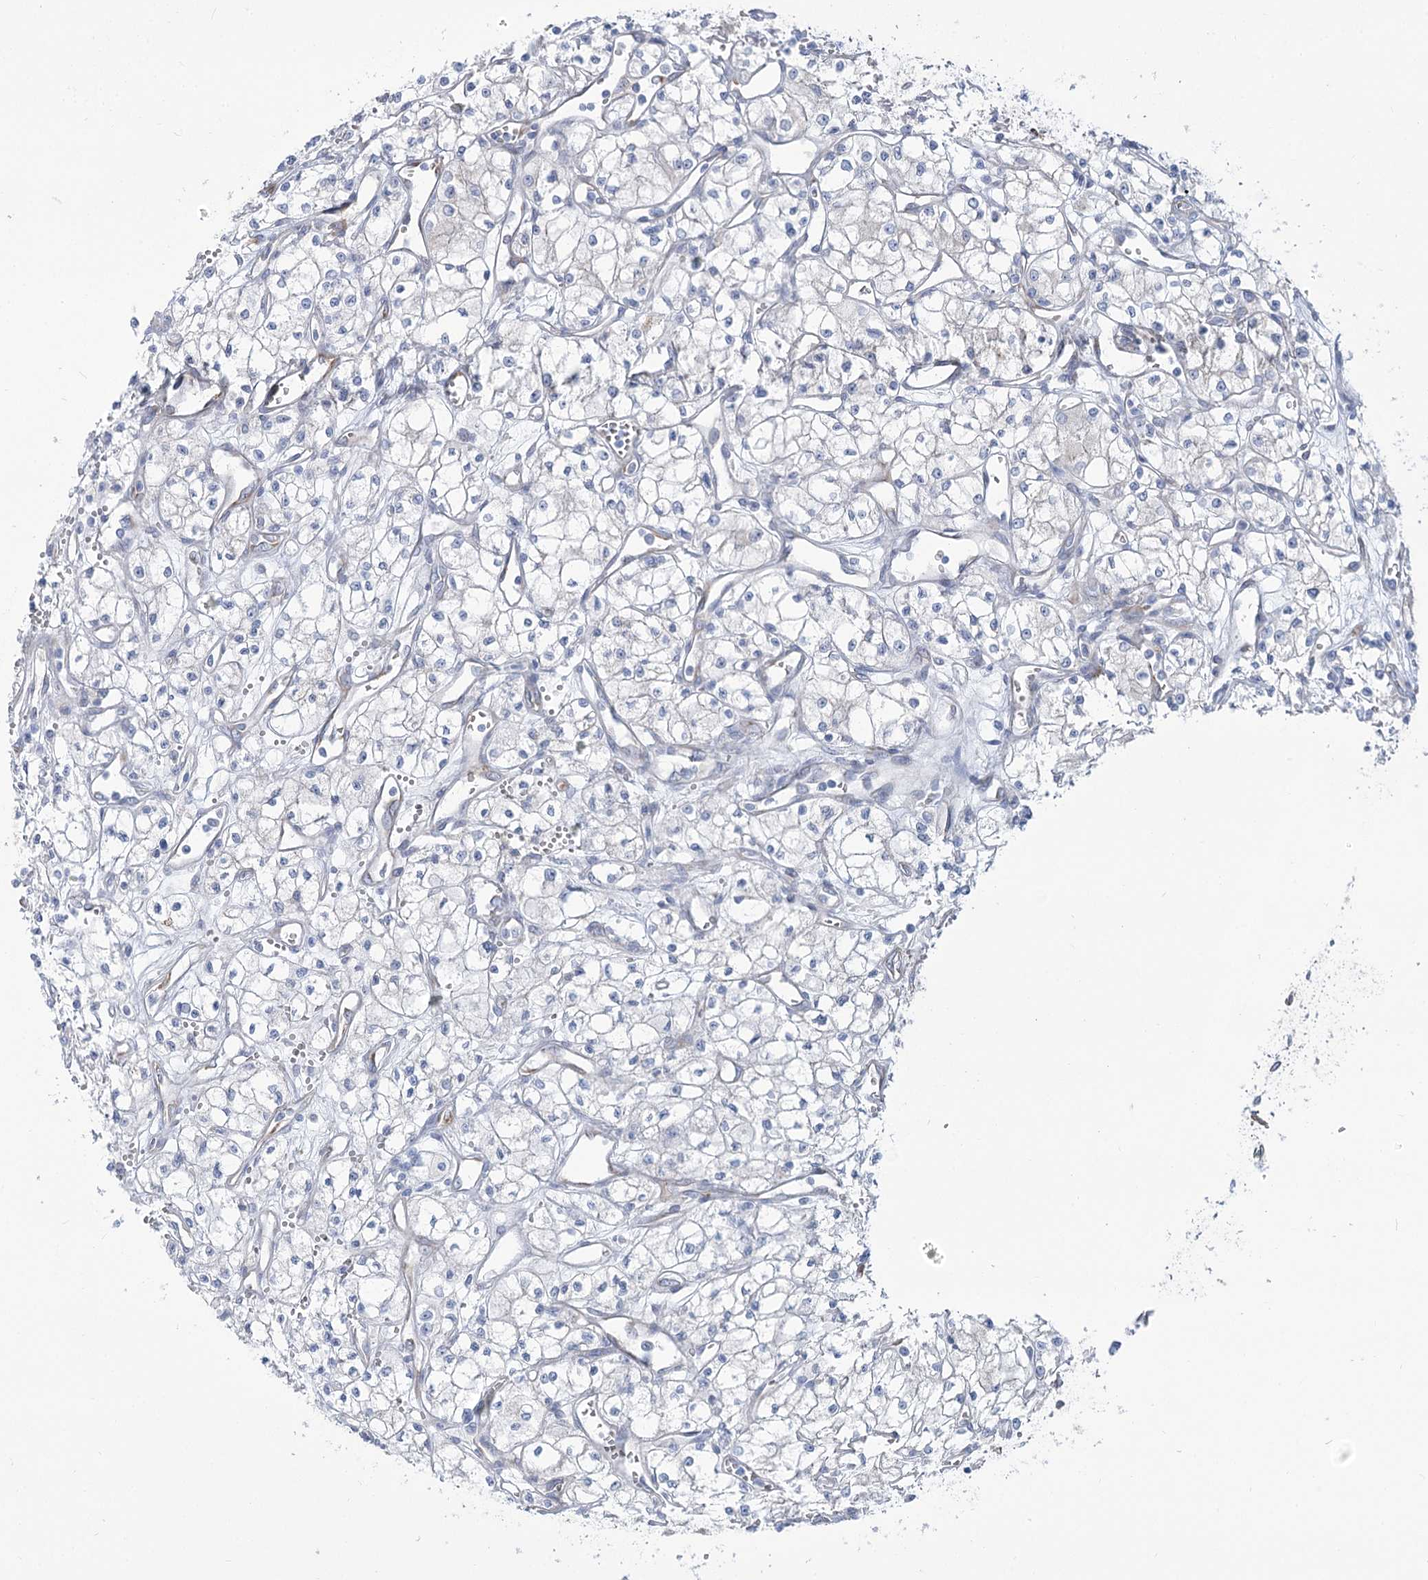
{"staining": {"intensity": "negative", "quantity": "none", "location": "none"}, "tissue": "renal cancer", "cell_type": "Tumor cells", "image_type": "cancer", "snomed": [{"axis": "morphology", "description": "Adenocarcinoma, NOS"}, {"axis": "topography", "description": "Kidney"}], "caption": "Protein analysis of renal cancer (adenocarcinoma) shows no significant staining in tumor cells.", "gene": "STT3B", "patient": {"sex": "male", "age": 59}}